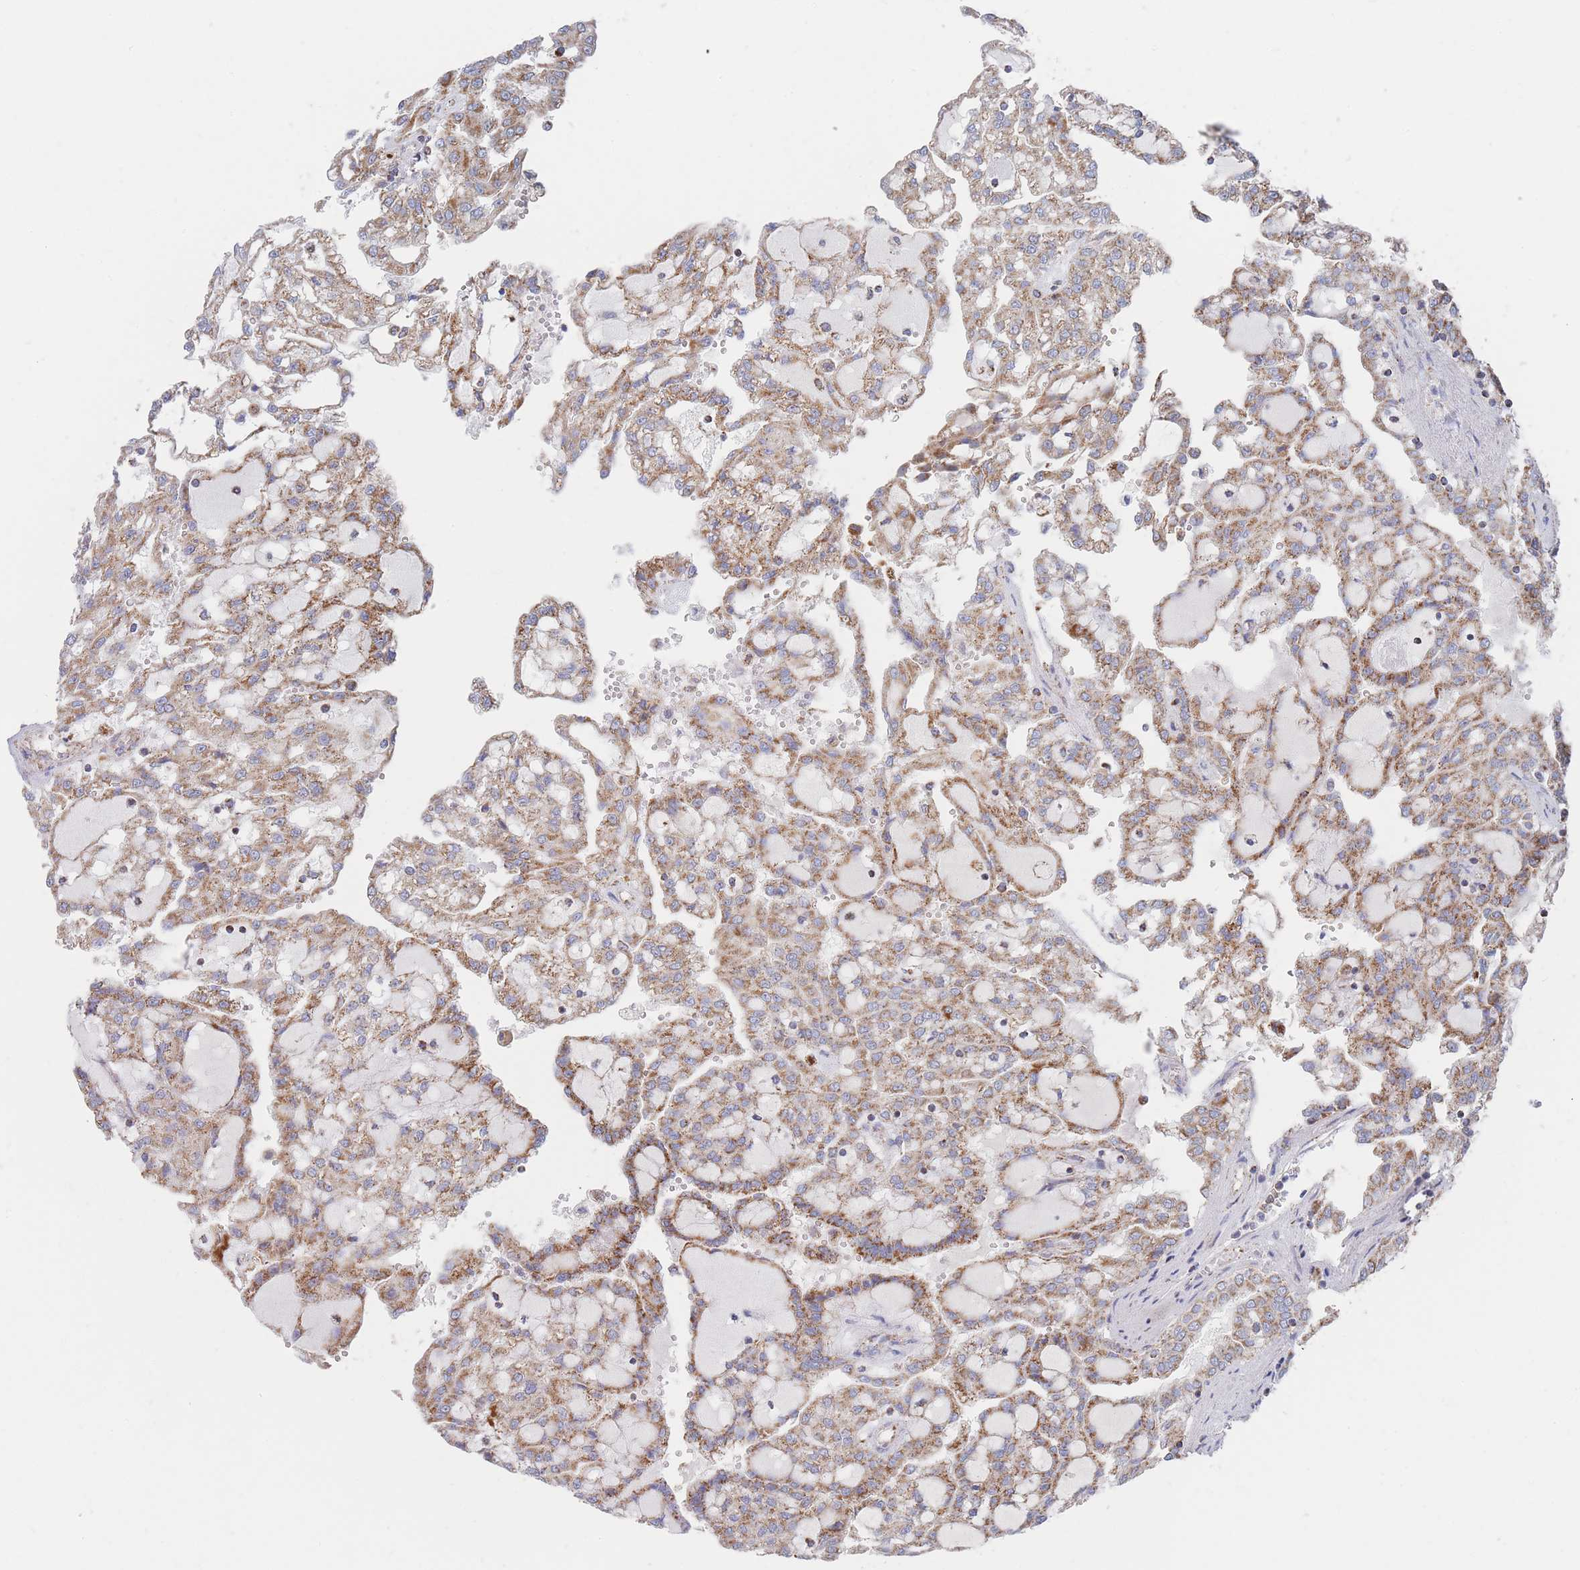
{"staining": {"intensity": "moderate", "quantity": ">75%", "location": "cytoplasmic/membranous"}, "tissue": "renal cancer", "cell_type": "Tumor cells", "image_type": "cancer", "snomed": [{"axis": "morphology", "description": "Adenocarcinoma, NOS"}, {"axis": "topography", "description": "Kidney"}], "caption": "This image exhibits renal cancer stained with IHC to label a protein in brown. The cytoplasmic/membranous of tumor cells show moderate positivity for the protein. Nuclei are counter-stained blue.", "gene": "IKZF4", "patient": {"sex": "male", "age": 63}}